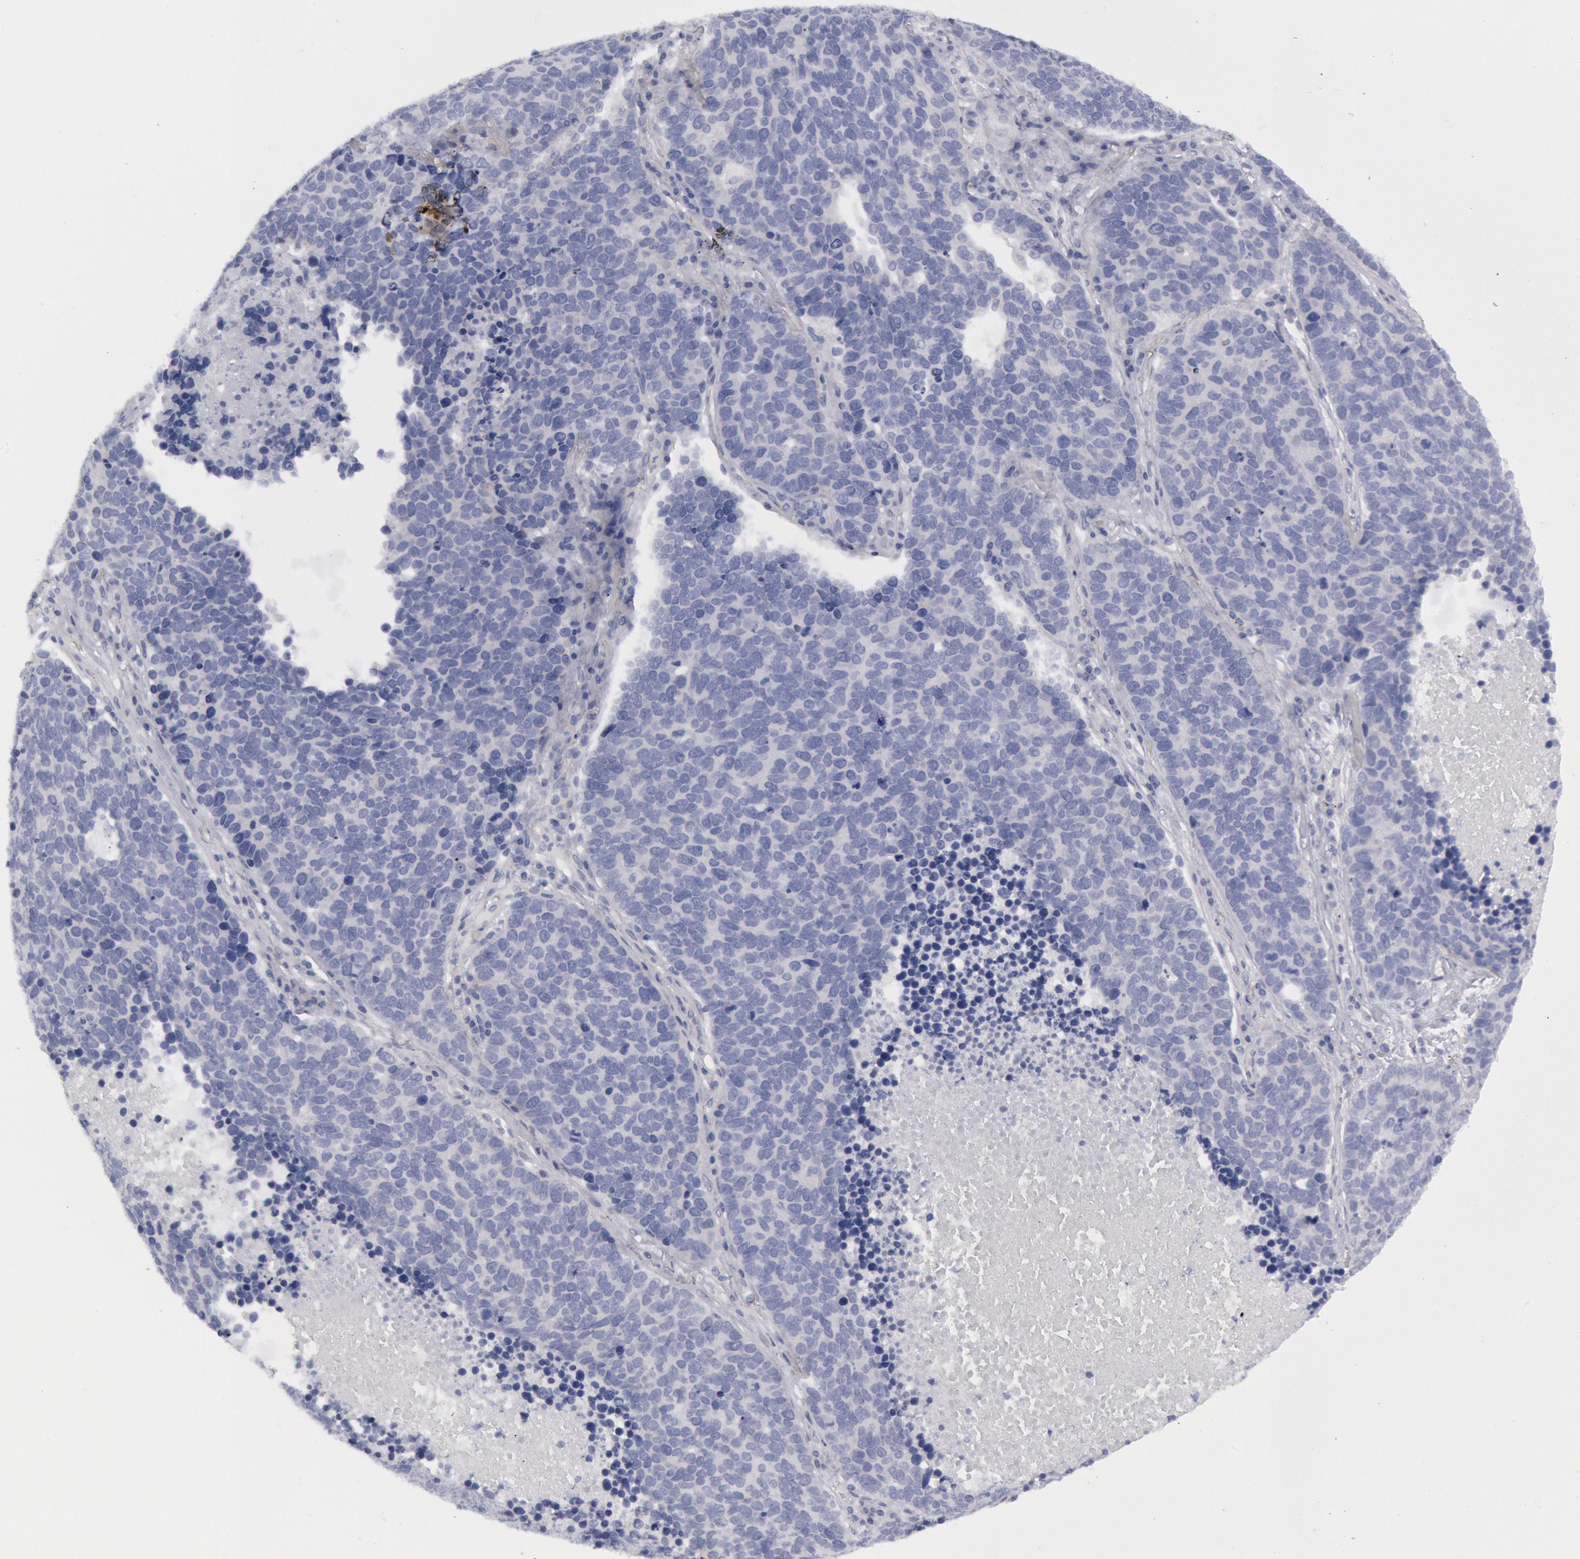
{"staining": {"intensity": "negative", "quantity": "none", "location": "none"}, "tissue": "lung cancer", "cell_type": "Tumor cells", "image_type": "cancer", "snomed": [{"axis": "morphology", "description": "Neoplasm, malignant, NOS"}, {"axis": "topography", "description": "Lung"}], "caption": "Tumor cells show no significant staining in lung cancer.", "gene": "FHL1", "patient": {"sex": "female", "age": 75}}